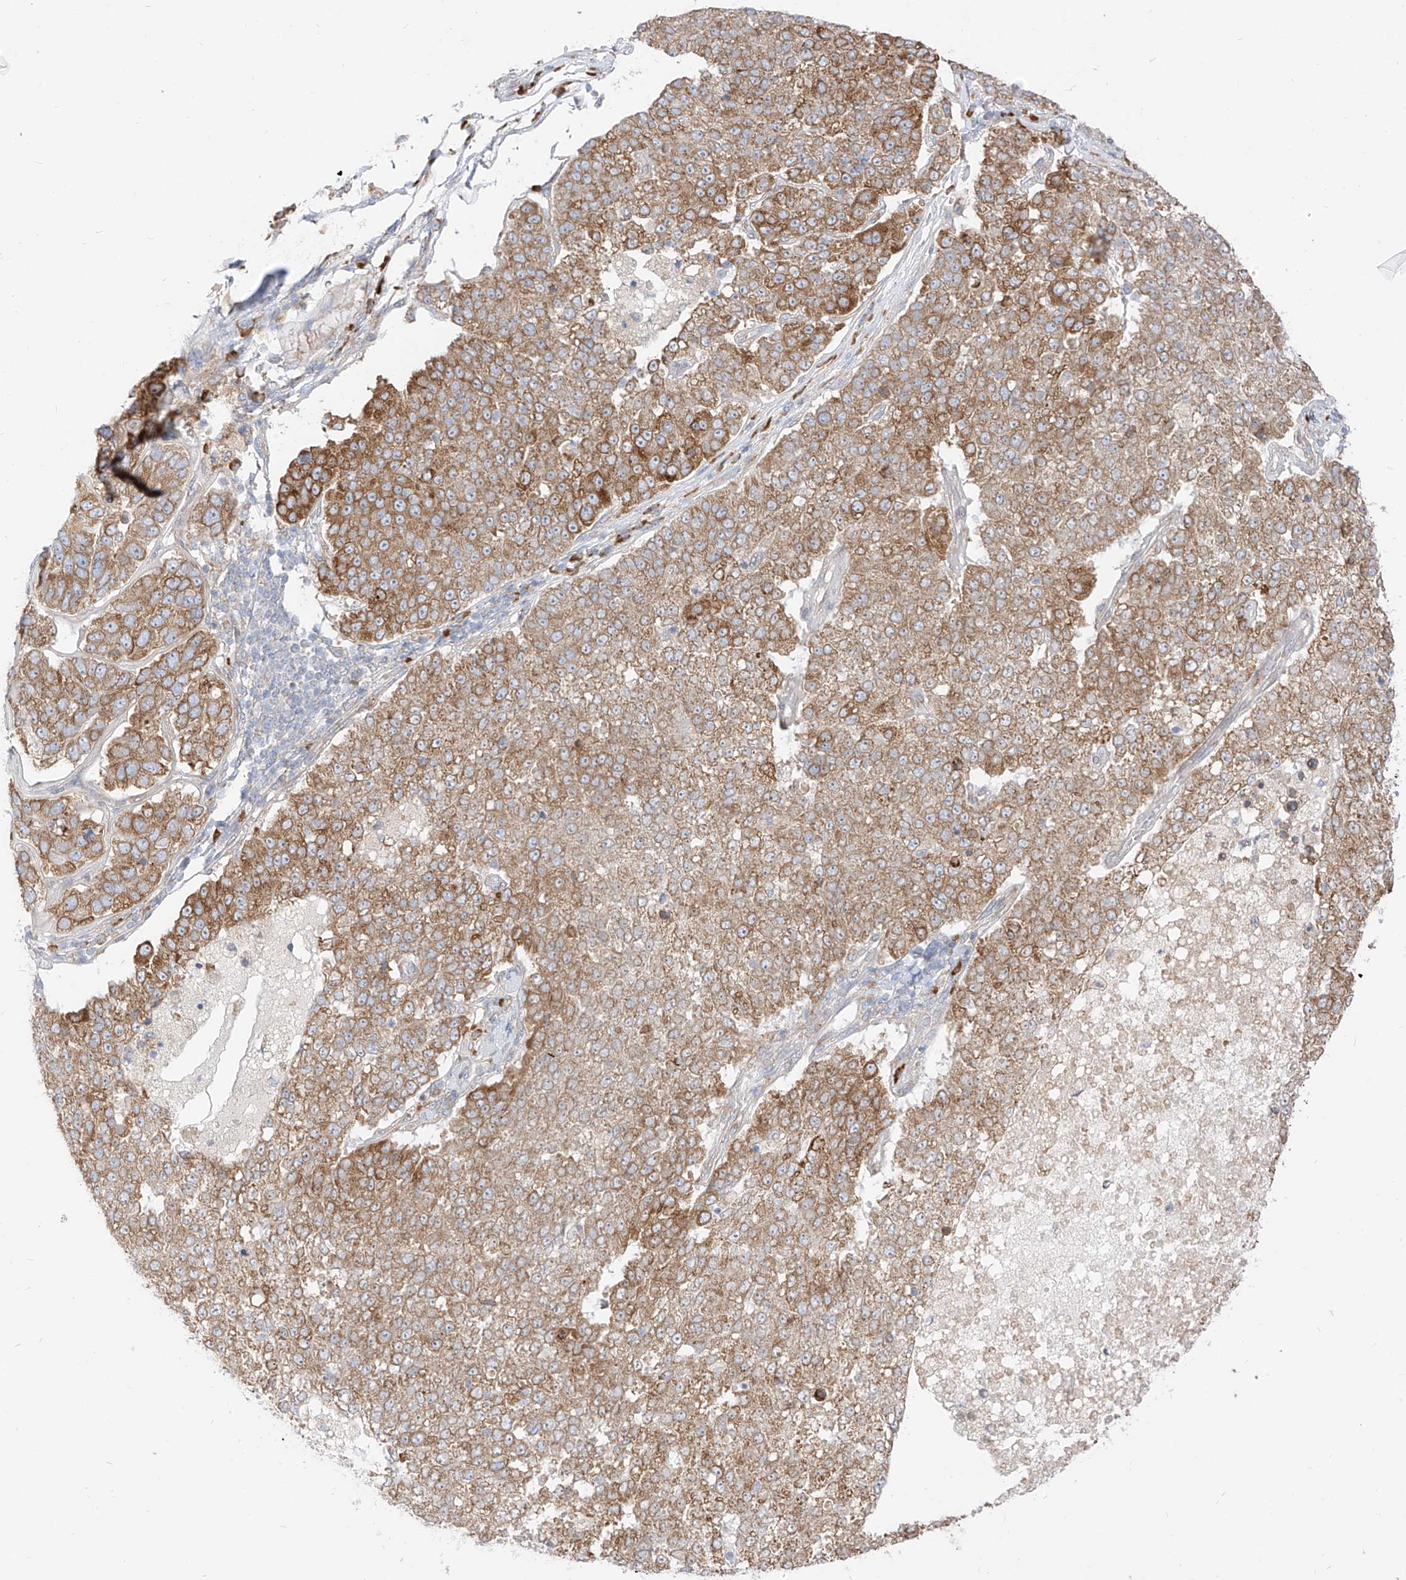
{"staining": {"intensity": "moderate", "quantity": "25%-75%", "location": "cytoplasmic/membranous"}, "tissue": "pancreatic cancer", "cell_type": "Tumor cells", "image_type": "cancer", "snomed": [{"axis": "morphology", "description": "Adenocarcinoma, NOS"}, {"axis": "topography", "description": "Pancreas"}], "caption": "Tumor cells demonstrate moderate cytoplasmic/membranous staining in about 25%-75% of cells in pancreatic cancer. Using DAB (3,3'-diaminobenzidine) (brown) and hematoxylin (blue) stains, captured at high magnification using brightfield microscopy.", "gene": "STT3A", "patient": {"sex": "female", "age": 61}}